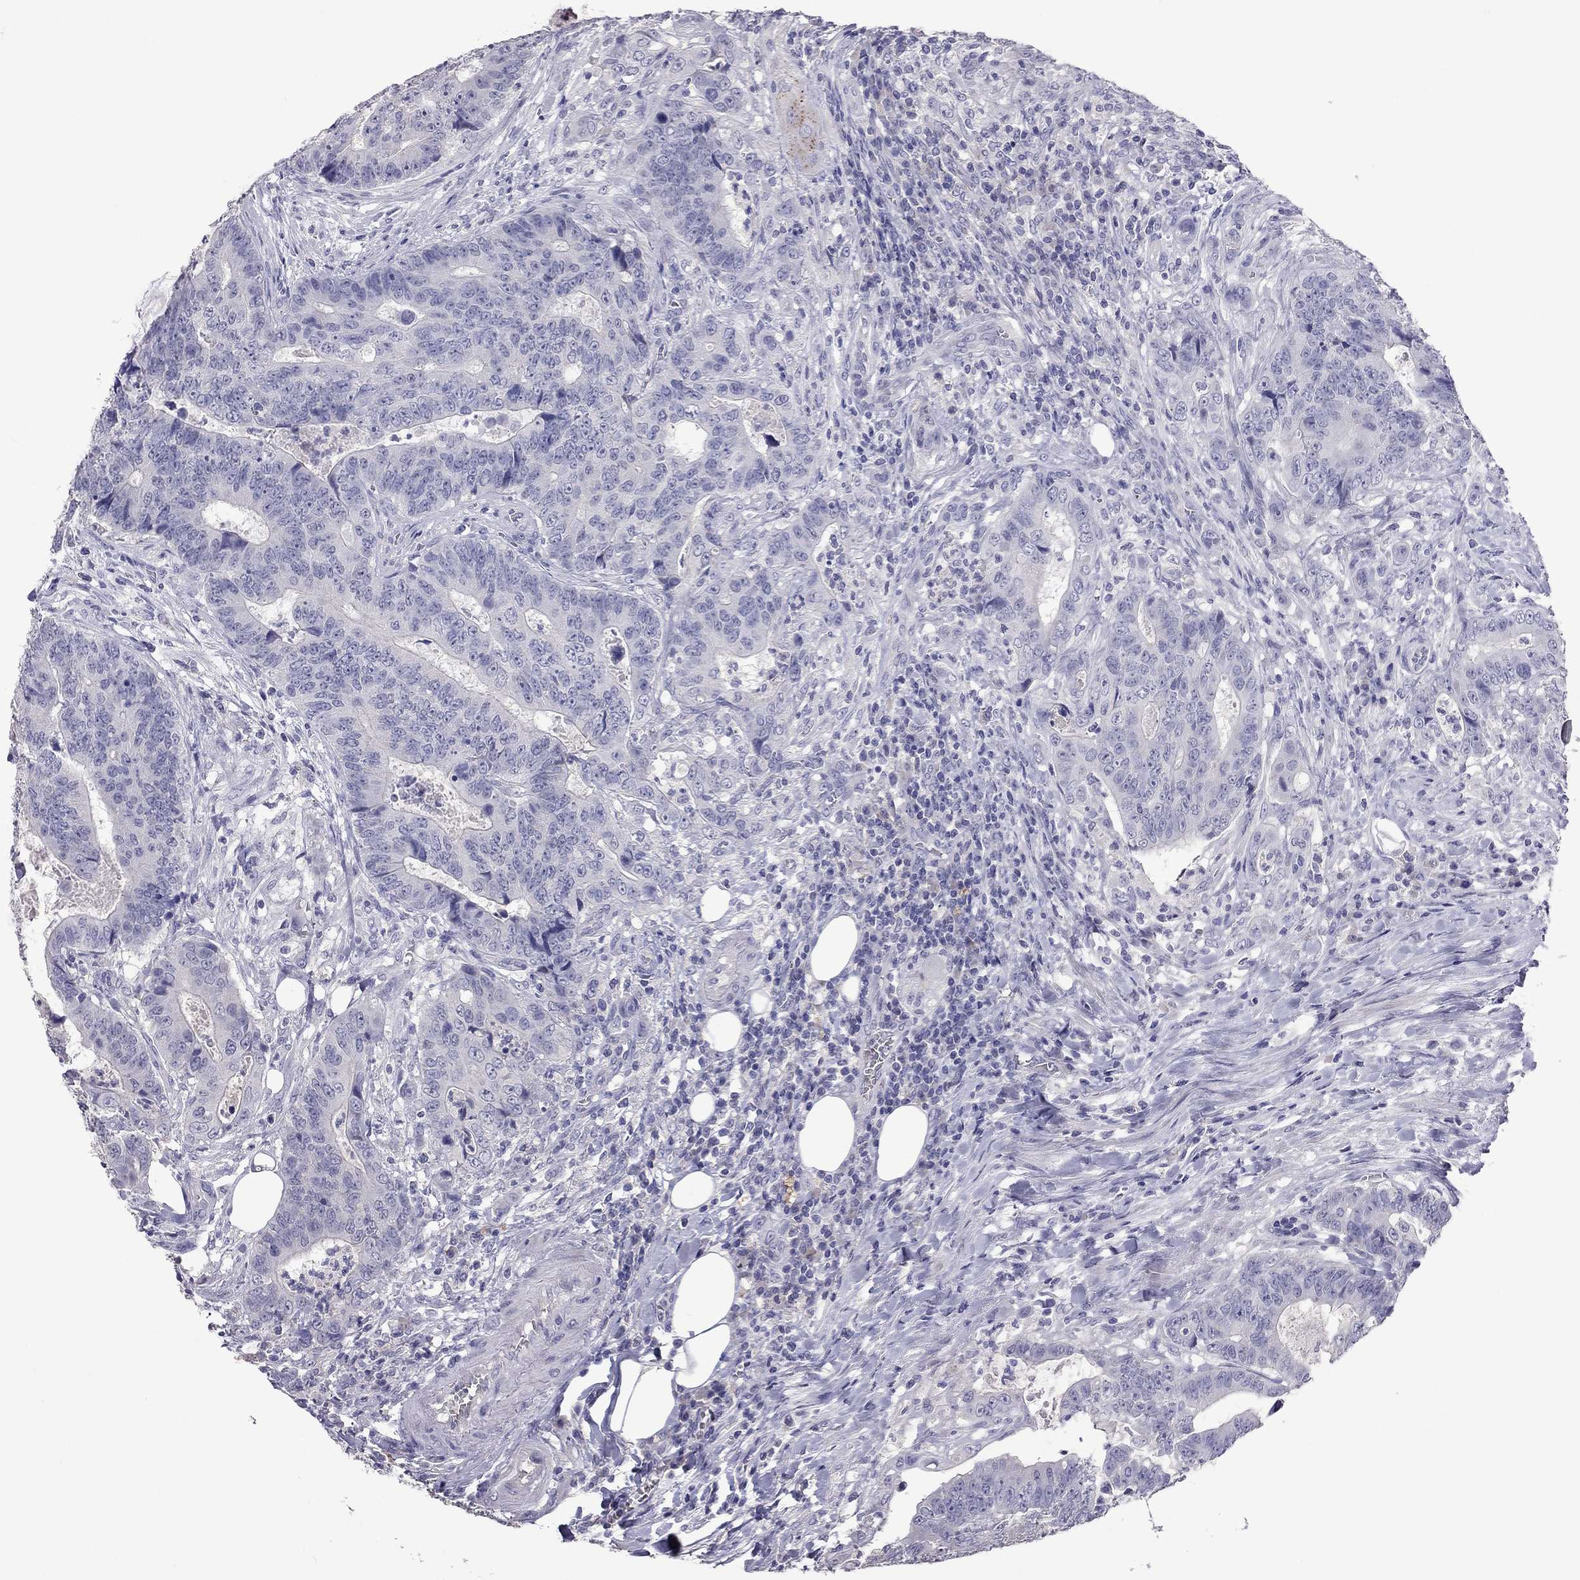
{"staining": {"intensity": "negative", "quantity": "none", "location": "none"}, "tissue": "colorectal cancer", "cell_type": "Tumor cells", "image_type": "cancer", "snomed": [{"axis": "morphology", "description": "Adenocarcinoma, NOS"}, {"axis": "topography", "description": "Colon"}], "caption": "The histopathology image displays no staining of tumor cells in colorectal cancer. Brightfield microscopy of immunohistochemistry stained with DAB (3,3'-diaminobenzidine) (brown) and hematoxylin (blue), captured at high magnification.", "gene": "CFAP91", "patient": {"sex": "female", "age": 48}}